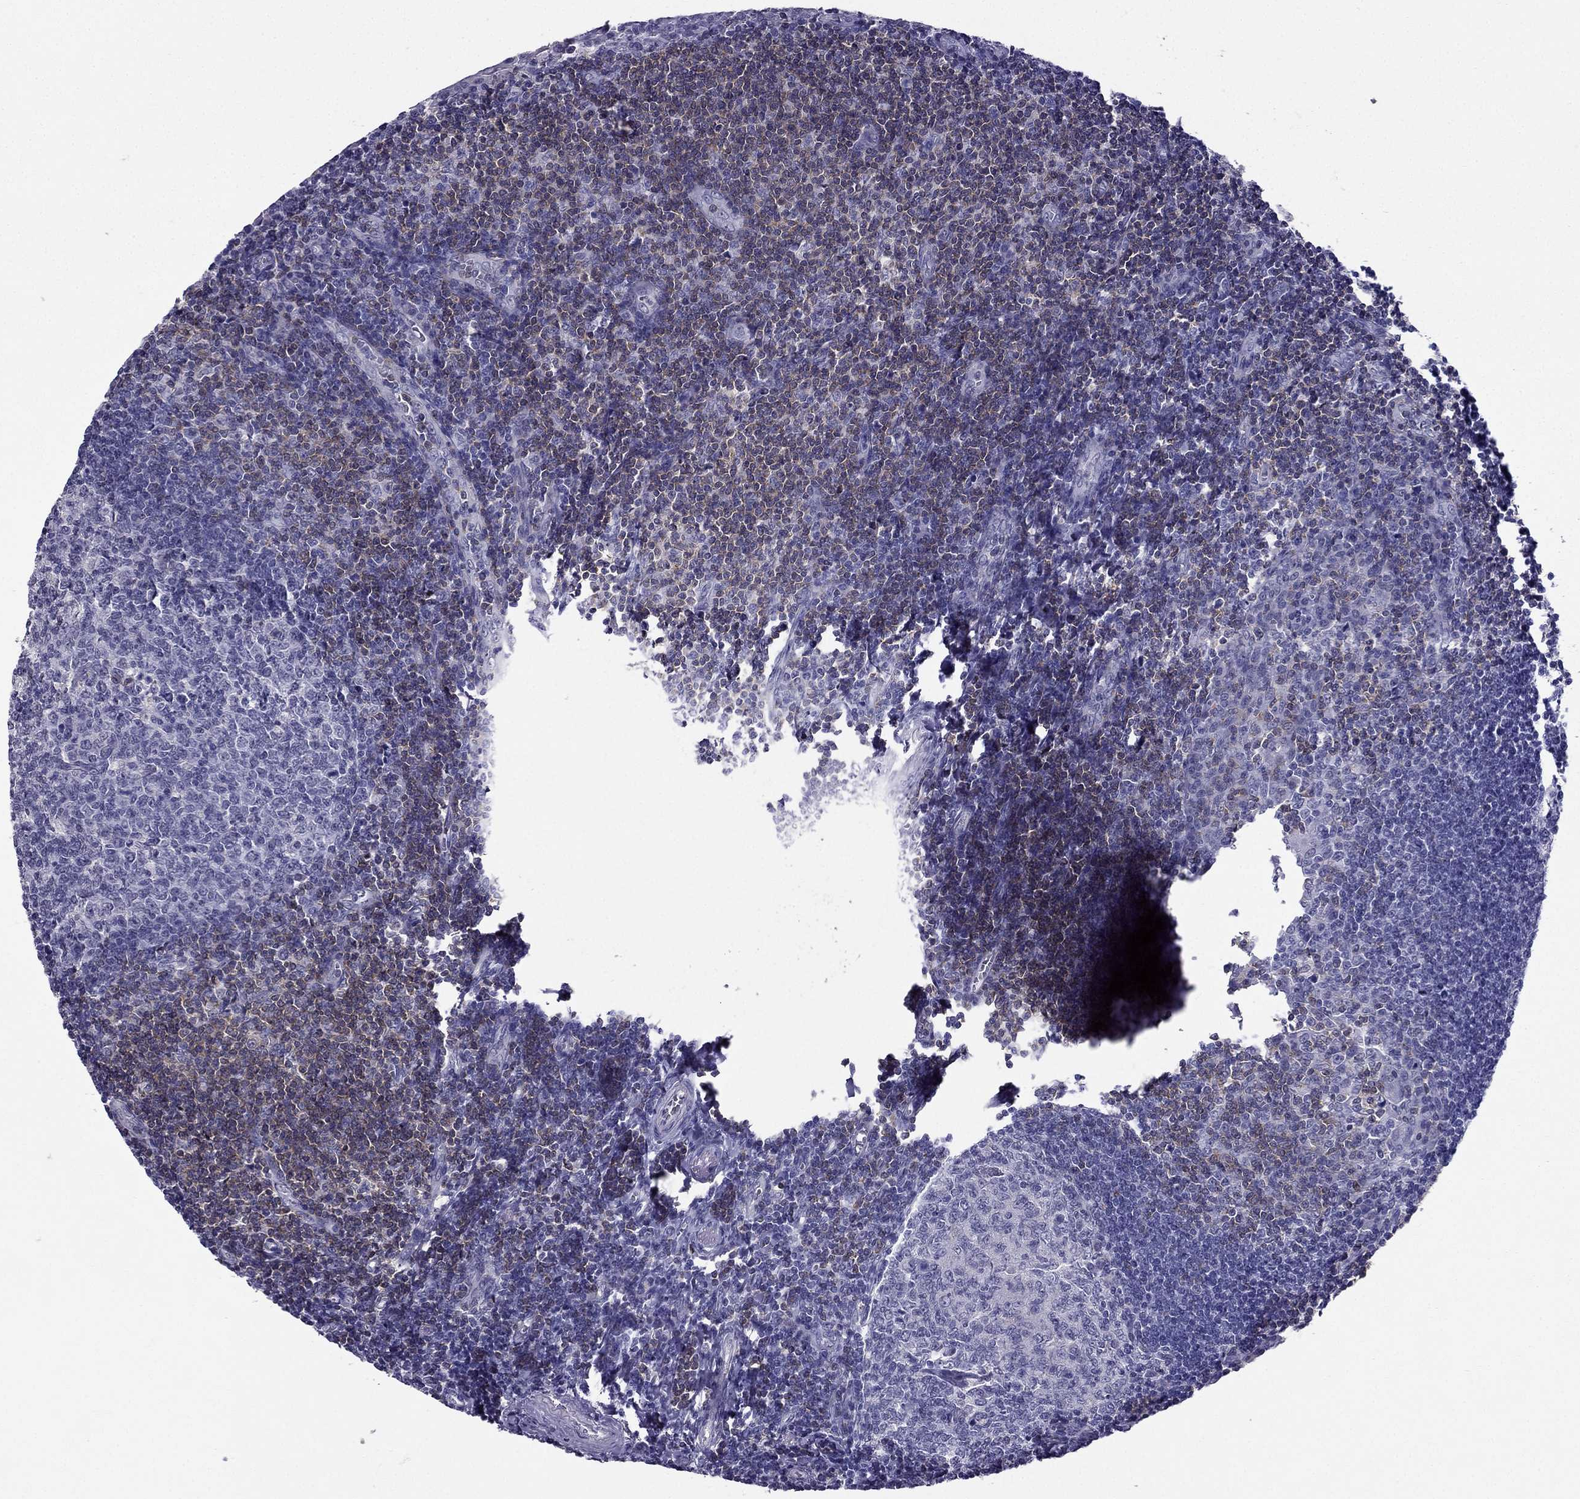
{"staining": {"intensity": "negative", "quantity": "none", "location": "none"}, "tissue": "tonsil", "cell_type": "Germinal center cells", "image_type": "normal", "snomed": [{"axis": "morphology", "description": "Normal tissue, NOS"}, {"axis": "topography", "description": "Tonsil"}], "caption": "Tonsil stained for a protein using immunohistochemistry (IHC) shows no expression germinal center cells.", "gene": "AAK1", "patient": {"sex": "female", "age": 13}}